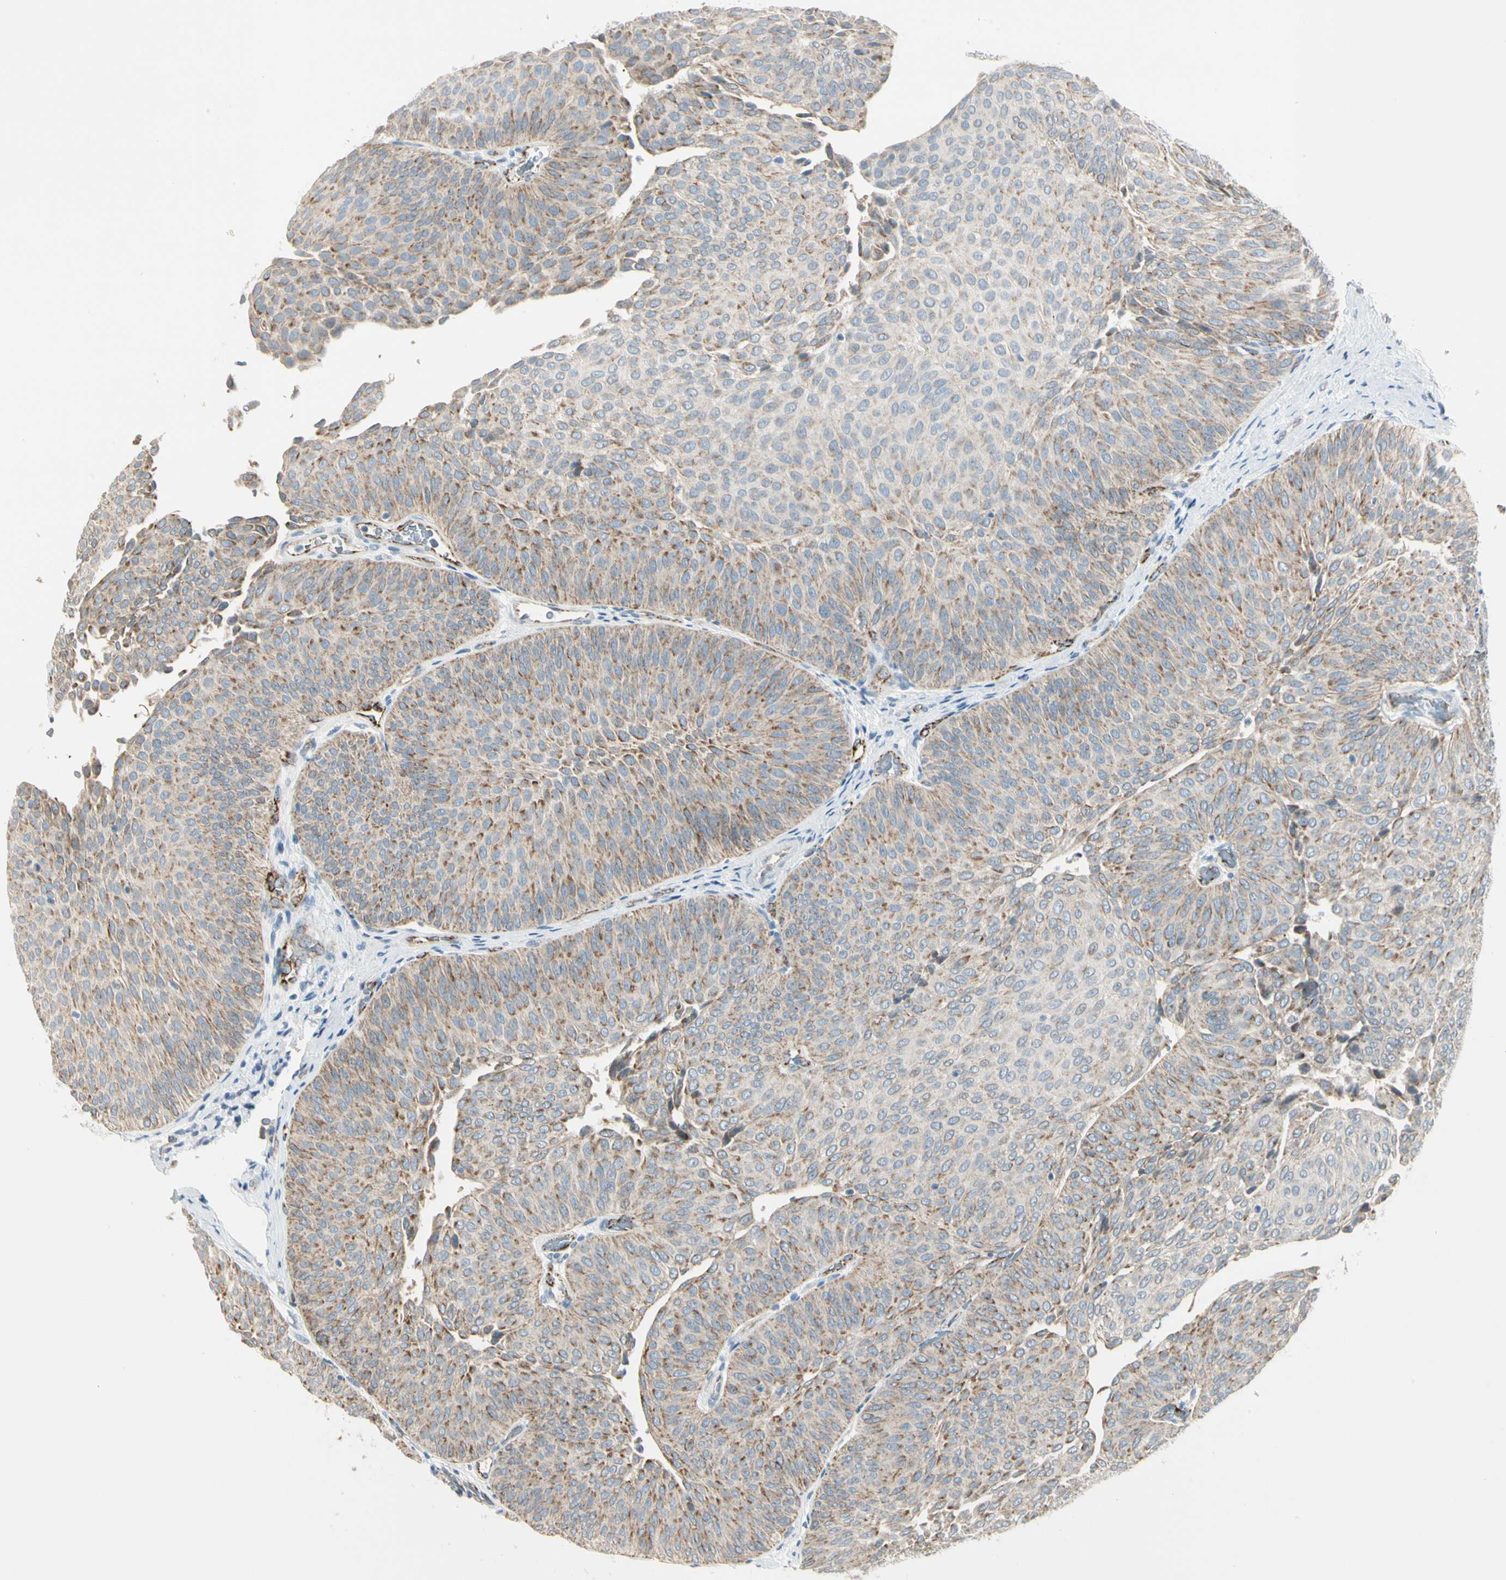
{"staining": {"intensity": "moderate", "quantity": ">75%", "location": "cytoplasmic/membranous"}, "tissue": "urothelial cancer", "cell_type": "Tumor cells", "image_type": "cancer", "snomed": [{"axis": "morphology", "description": "Urothelial carcinoma, Low grade"}, {"axis": "topography", "description": "Urinary bladder"}], "caption": "High-power microscopy captured an immunohistochemistry (IHC) histopathology image of urothelial cancer, revealing moderate cytoplasmic/membranous positivity in approximately >75% of tumor cells.", "gene": "SLC6A15", "patient": {"sex": "female", "age": 60}}